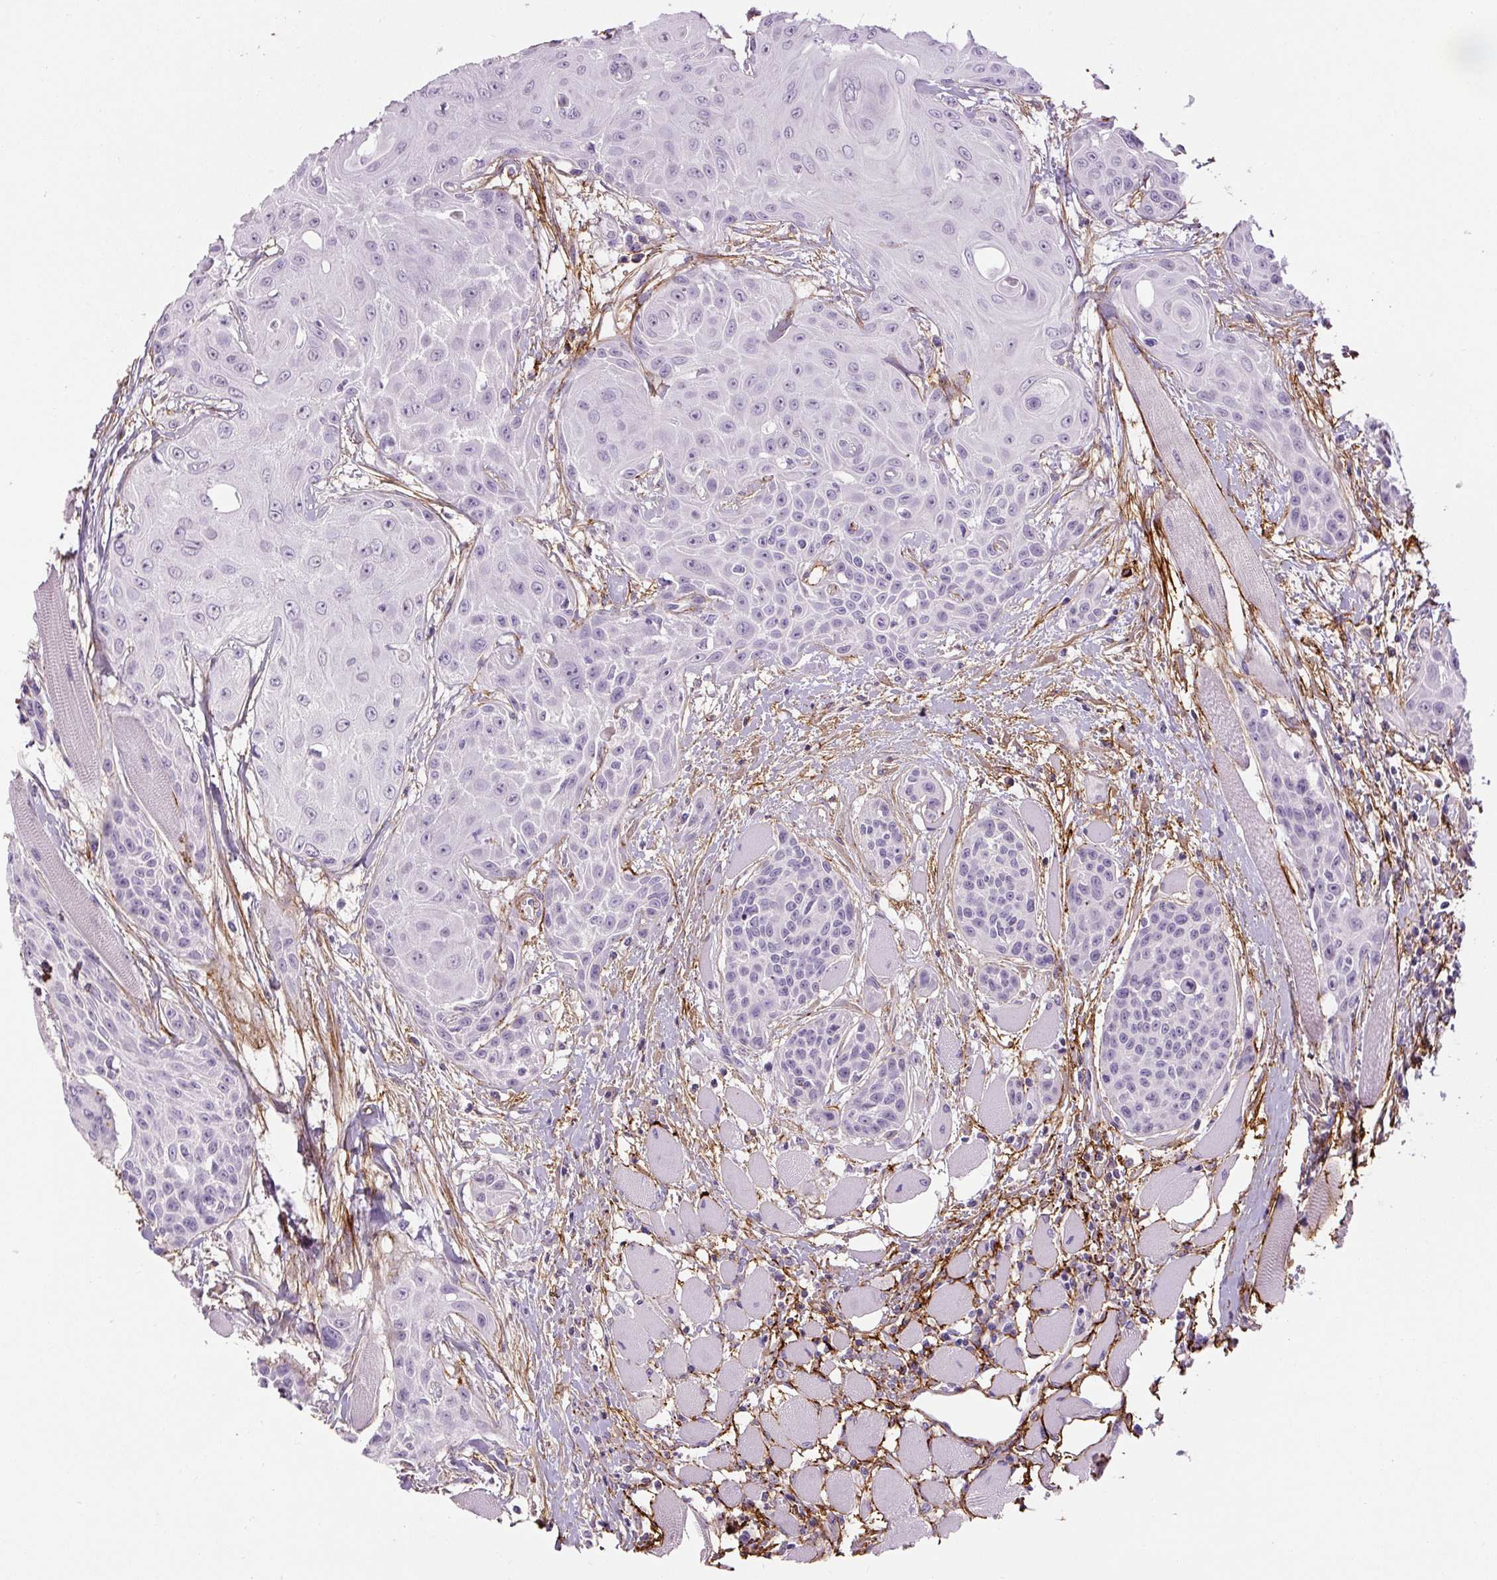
{"staining": {"intensity": "negative", "quantity": "none", "location": "none"}, "tissue": "head and neck cancer", "cell_type": "Tumor cells", "image_type": "cancer", "snomed": [{"axis": "morphology", "description": "Squamous cell carcinoma, NOS"}, {"axis": "topography", "description": "Head-Neck"}], "caption": "Human head and neck cancer stained for a protein using immunohistochemistry displays no positivity in tumor cells.", "gene": "FBN1", "patient": {"sex": "female", "age": 73}}